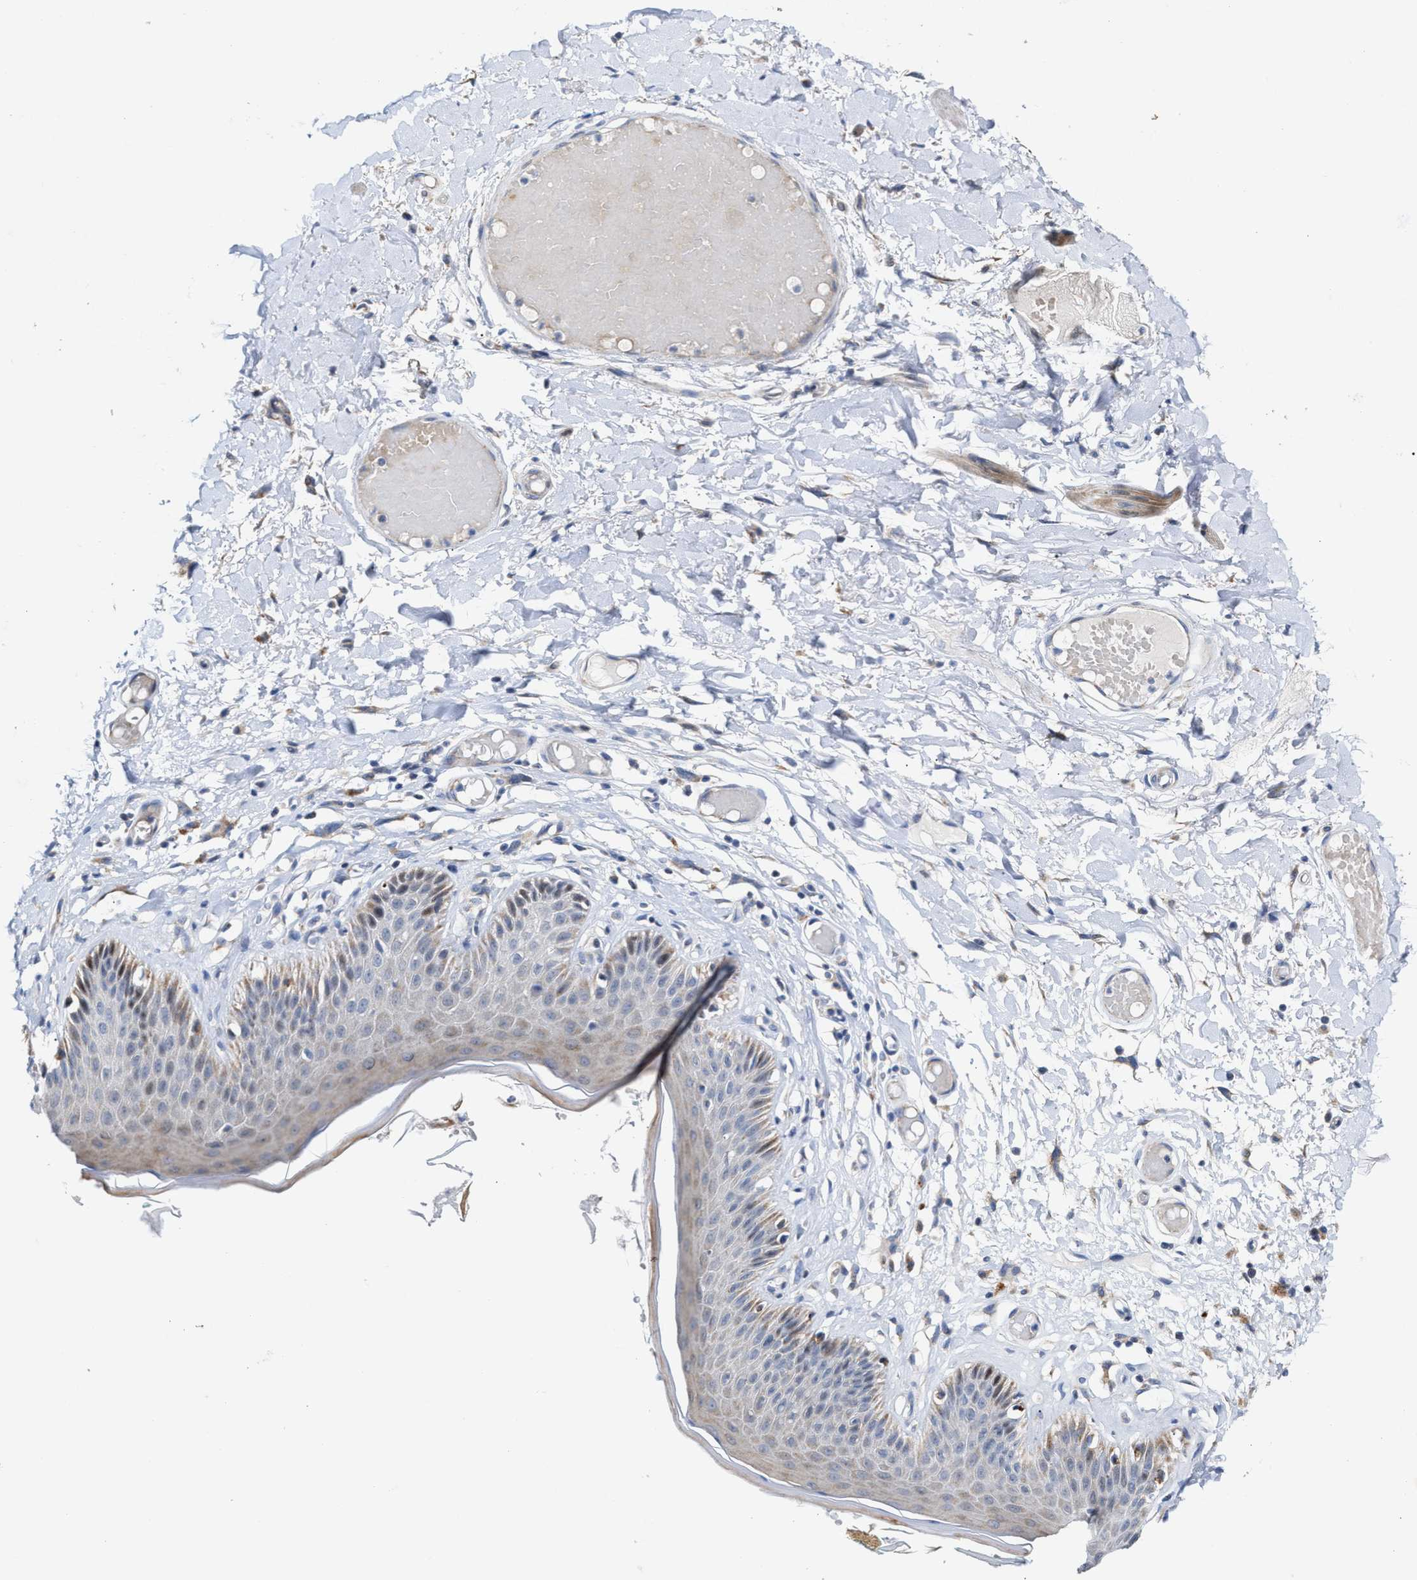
{"staining": {"intensity": "moderate", "quantity": "<25%", "location": "cytoplasmic/membranous"}, "tissue": "skin", "cell_type": "Epidermal cells", "image_type": "normal", "snomed": [{"axis": "morphology", "description": "Normal tissue, NOS"}, {"axis": "topography", "description": "Vulva"}], "caption": "Protein staining of normal skin shows moderate cytoplasmic/membranous positivity in about <25% of epidermal cells.", "gene": "JAG1", "patient": {"sex": "female", "age": 73}}